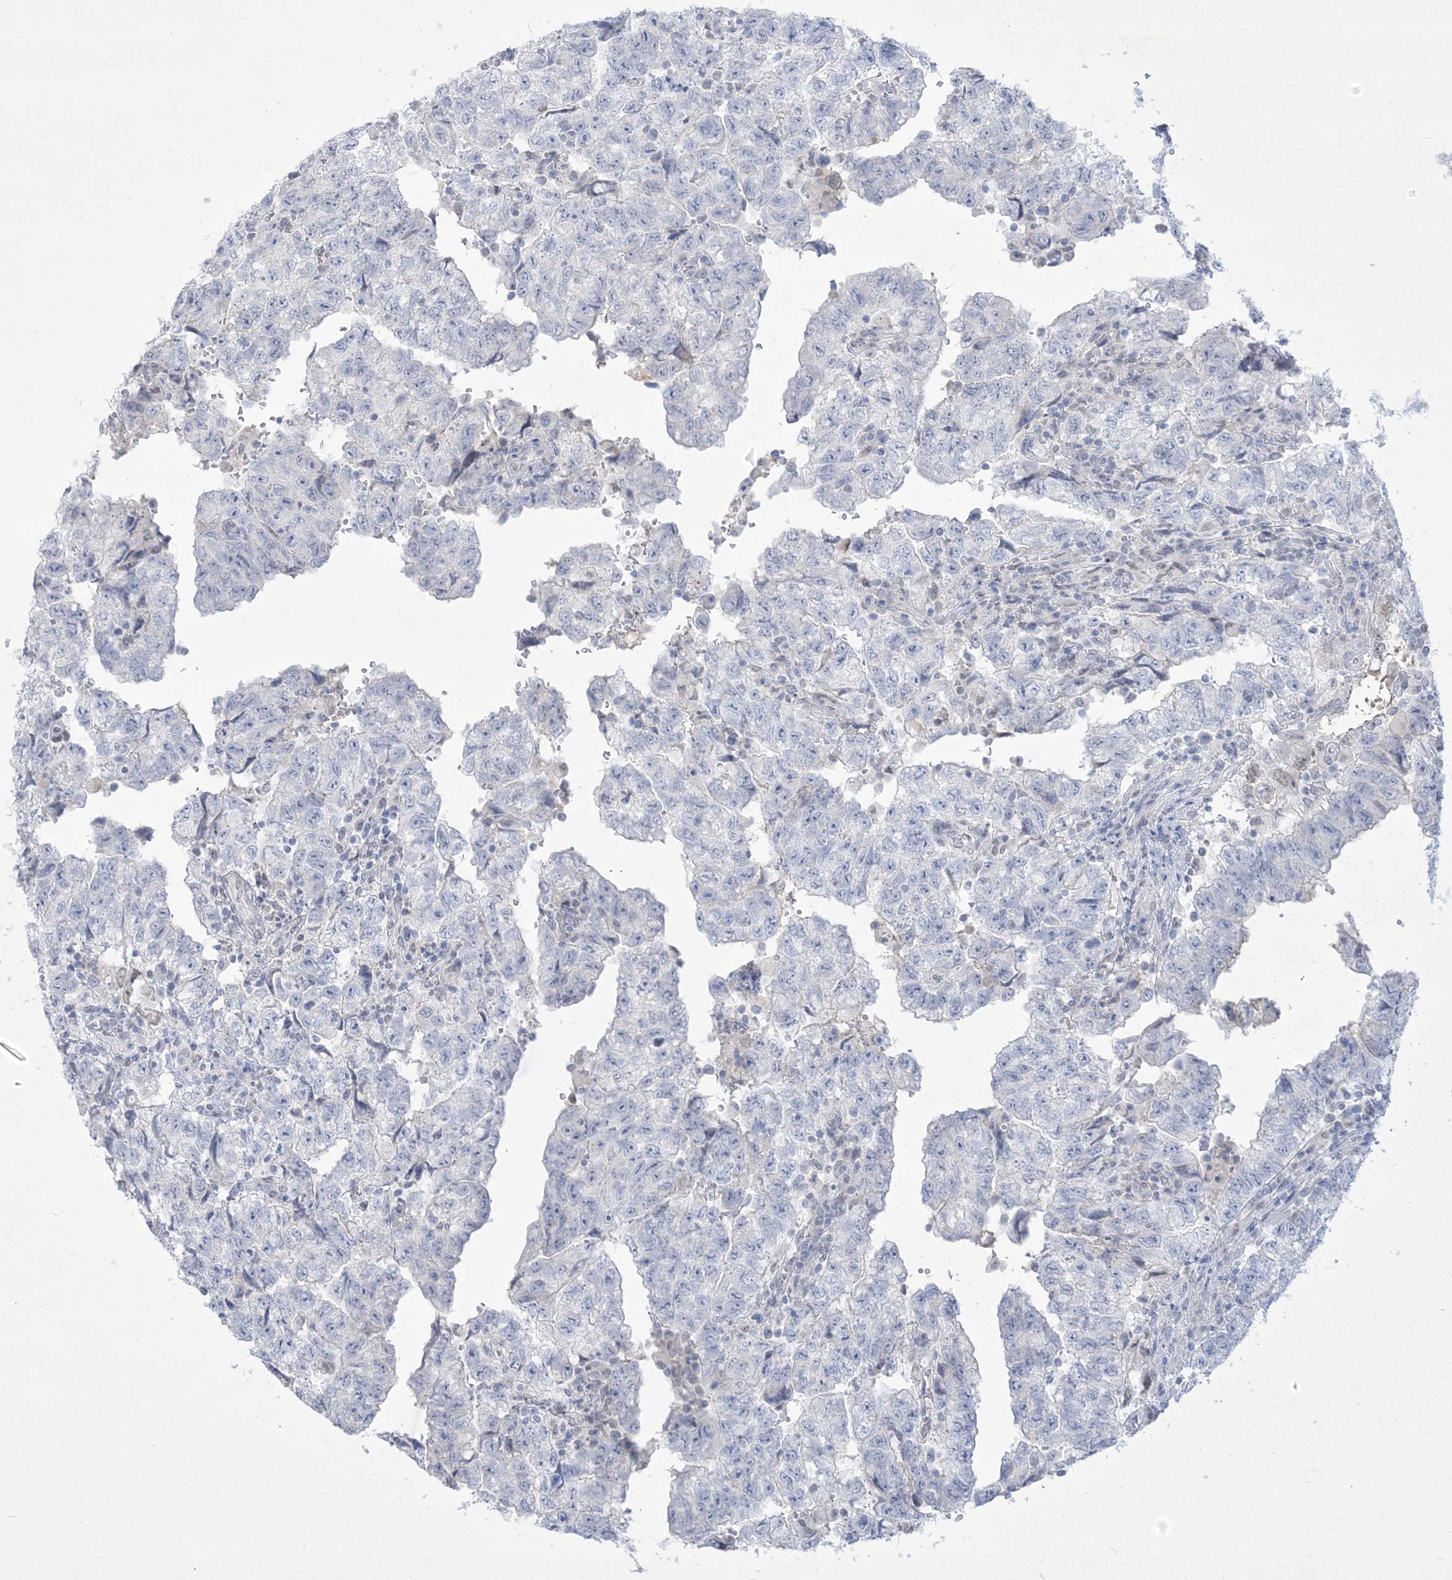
{"staining": {"intensity": "negative", "quantity": "none", "location": "none"}, "tissue": "testis cancer", "cell_type": "Tumor cells", "image_type": "cancer", "snomed": [{"axis": "morphology", "description": "Carcinoma, Embryonal, NOS"}, {"axis": "topography", "description": "Testis"}], "caption": "High magnification brightfield microscopy of testis cancer (embryonal carcinoma) stained with DAB (brown) and counterstained with hematoxylin (blue): tumor cells show no significant positivity.", "gene": "HOMEZ", "patient": {"sex": "male", "age": 36}}